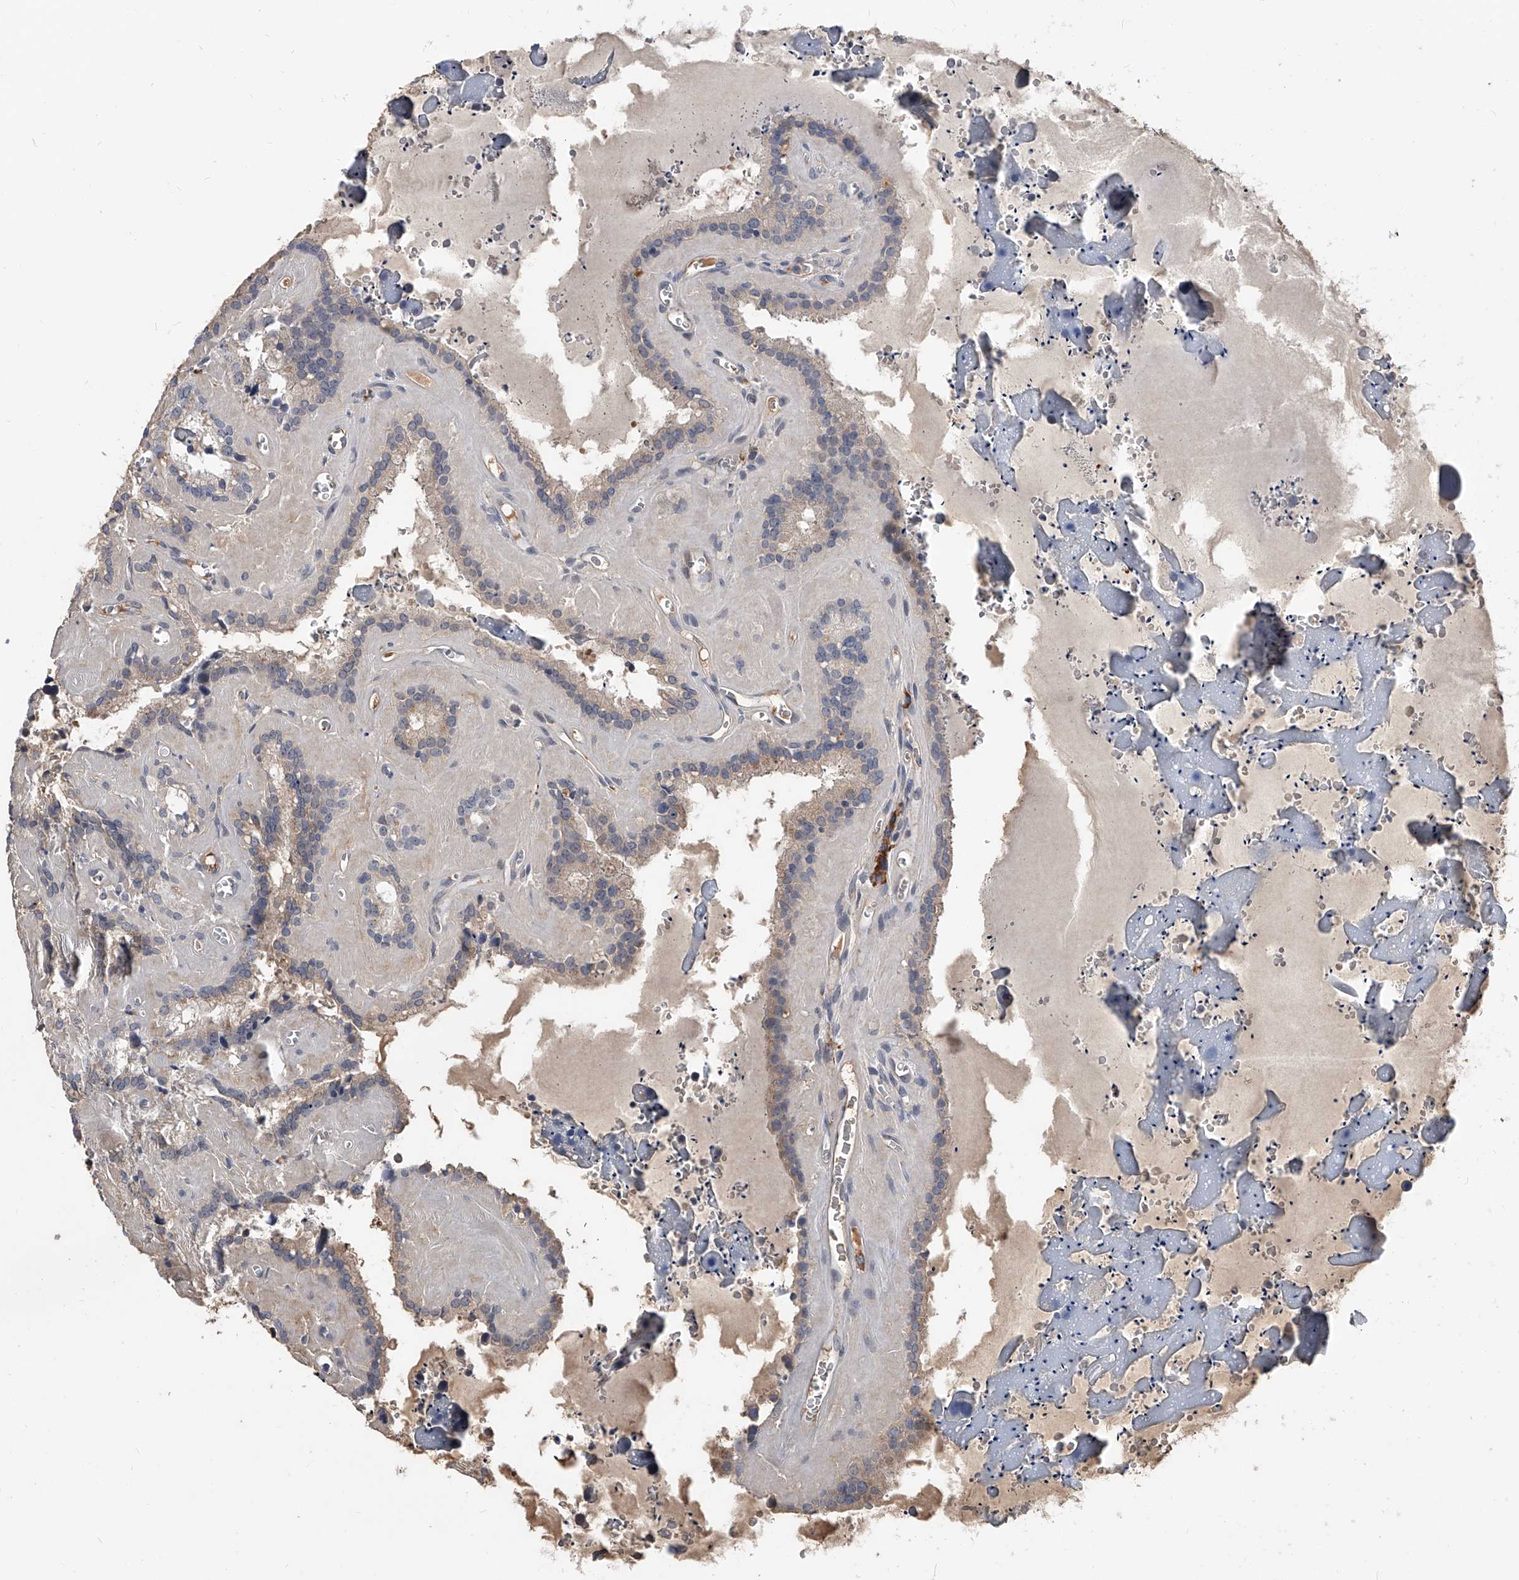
{"staining": {"intensity": "weak", "quantity": "<25%", "location": "cytoplasmic/membranous"}, "tissue": "seminal vesicle", "cell_type": "Glandular cells", "image_type": "normal", "snomed": [{"axis": "morphology", "description": "Normal tissue, NOS"}, {"axis": "topography", "description": "Prostate"}, {"axis": "topography", "description": "Seminal veicle"}], "caption": "This is a image of immunohistochemistry staining of normal seminal vesicle, which shows no expression in glandular cells.", "gene": "ZNF25", "patient": {"sex": "male", "age": 59}}